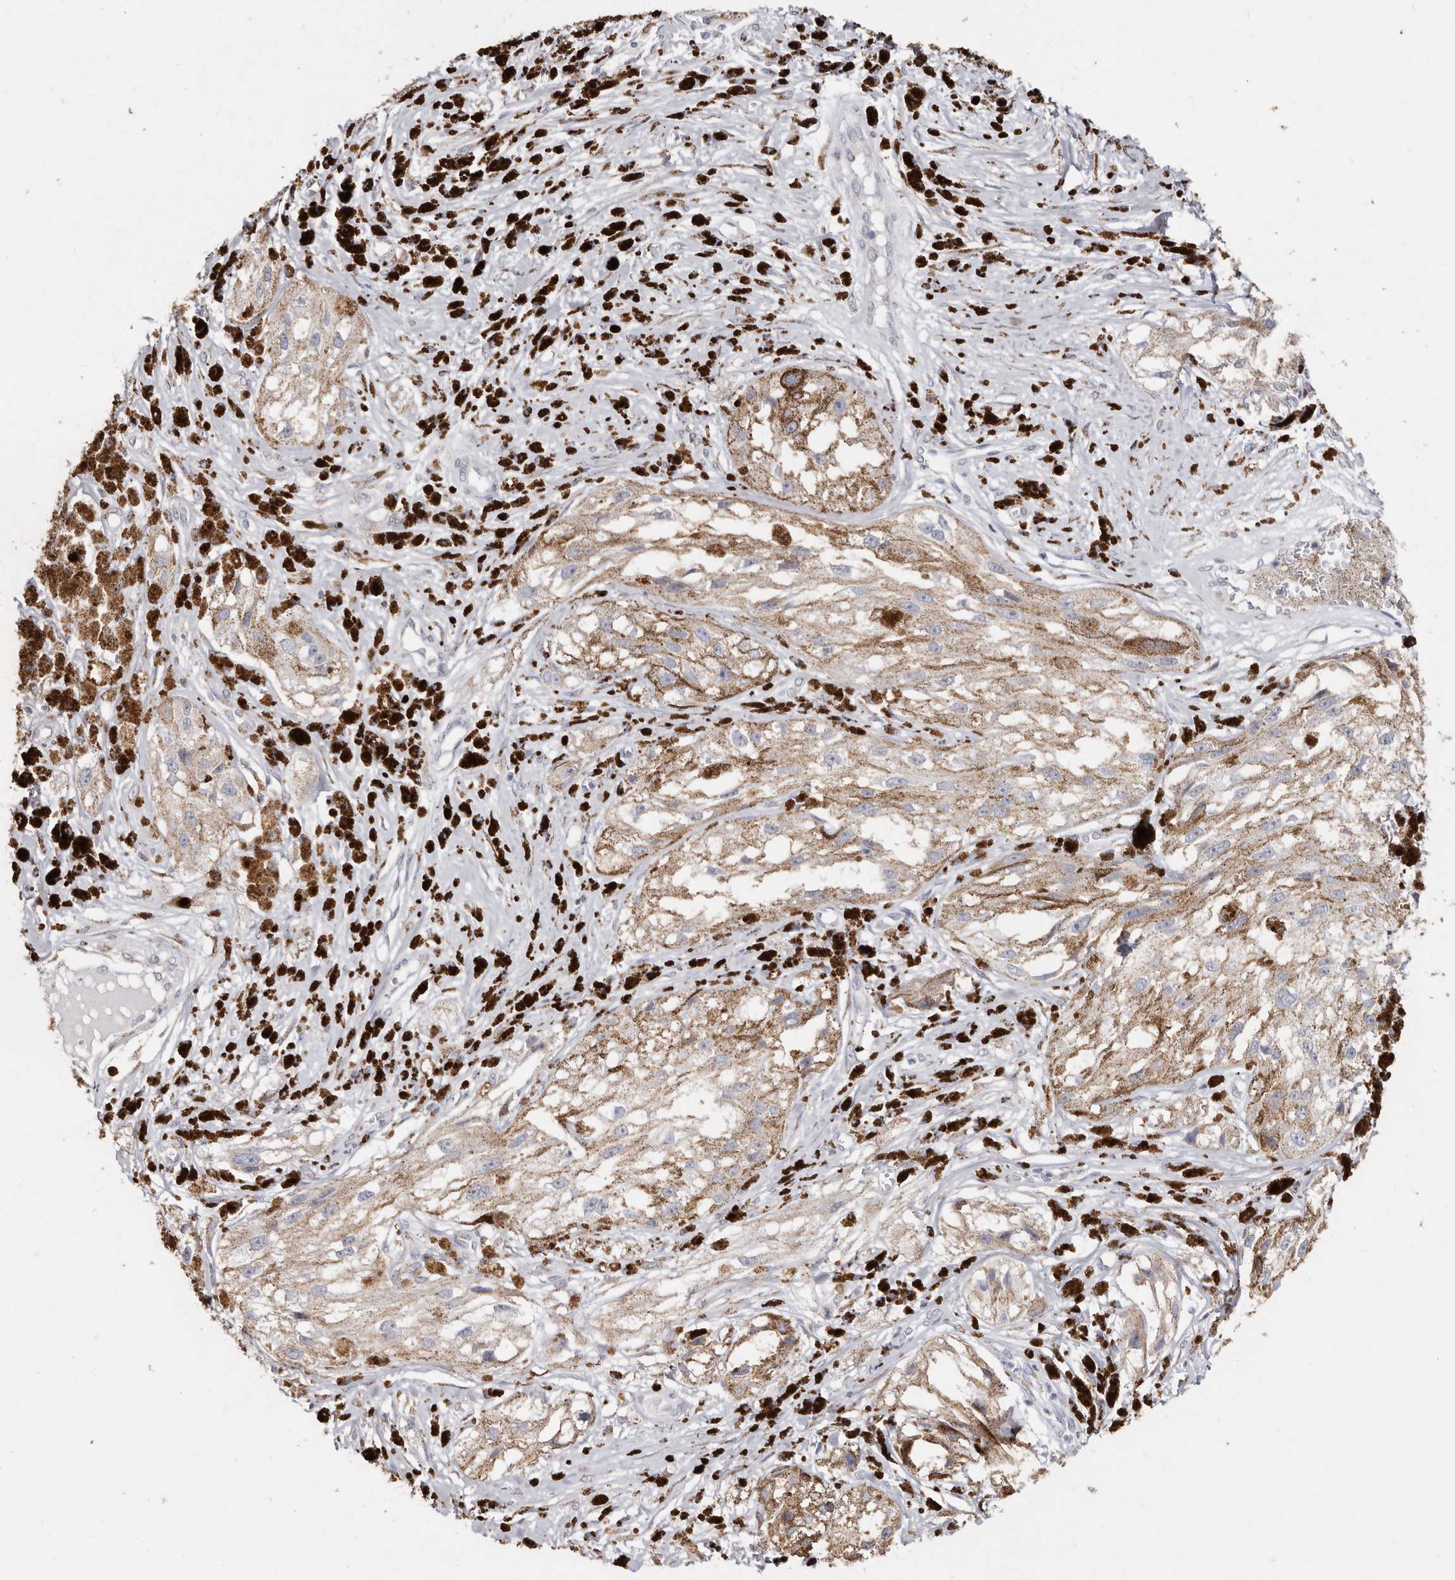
{"staining": {"intensity": "moderate", "quantity": ">75%", "location": "cytoplasmic/membranous"}, "tissue": "melanoma", "cell_type": "Tumor cells", "image_type": "cancer", "snomed": [{"axis": "morphology", "description": "Malignant melanoma, NOS"}, {"axis": "topography", "description": "Skin"}], "caption": "IHC image of neoplastic tissue: melanoma stained using immunohistochemistry (IHC) demonstrates medium levels of moderate protein expression localized specifically in the cytoplasmic/membranous of tumor cells, appearing as a cytoplasmic/membranous brown color.", "gene": "LGALS7B", "patient": {"sex": "male", "age": 88}}